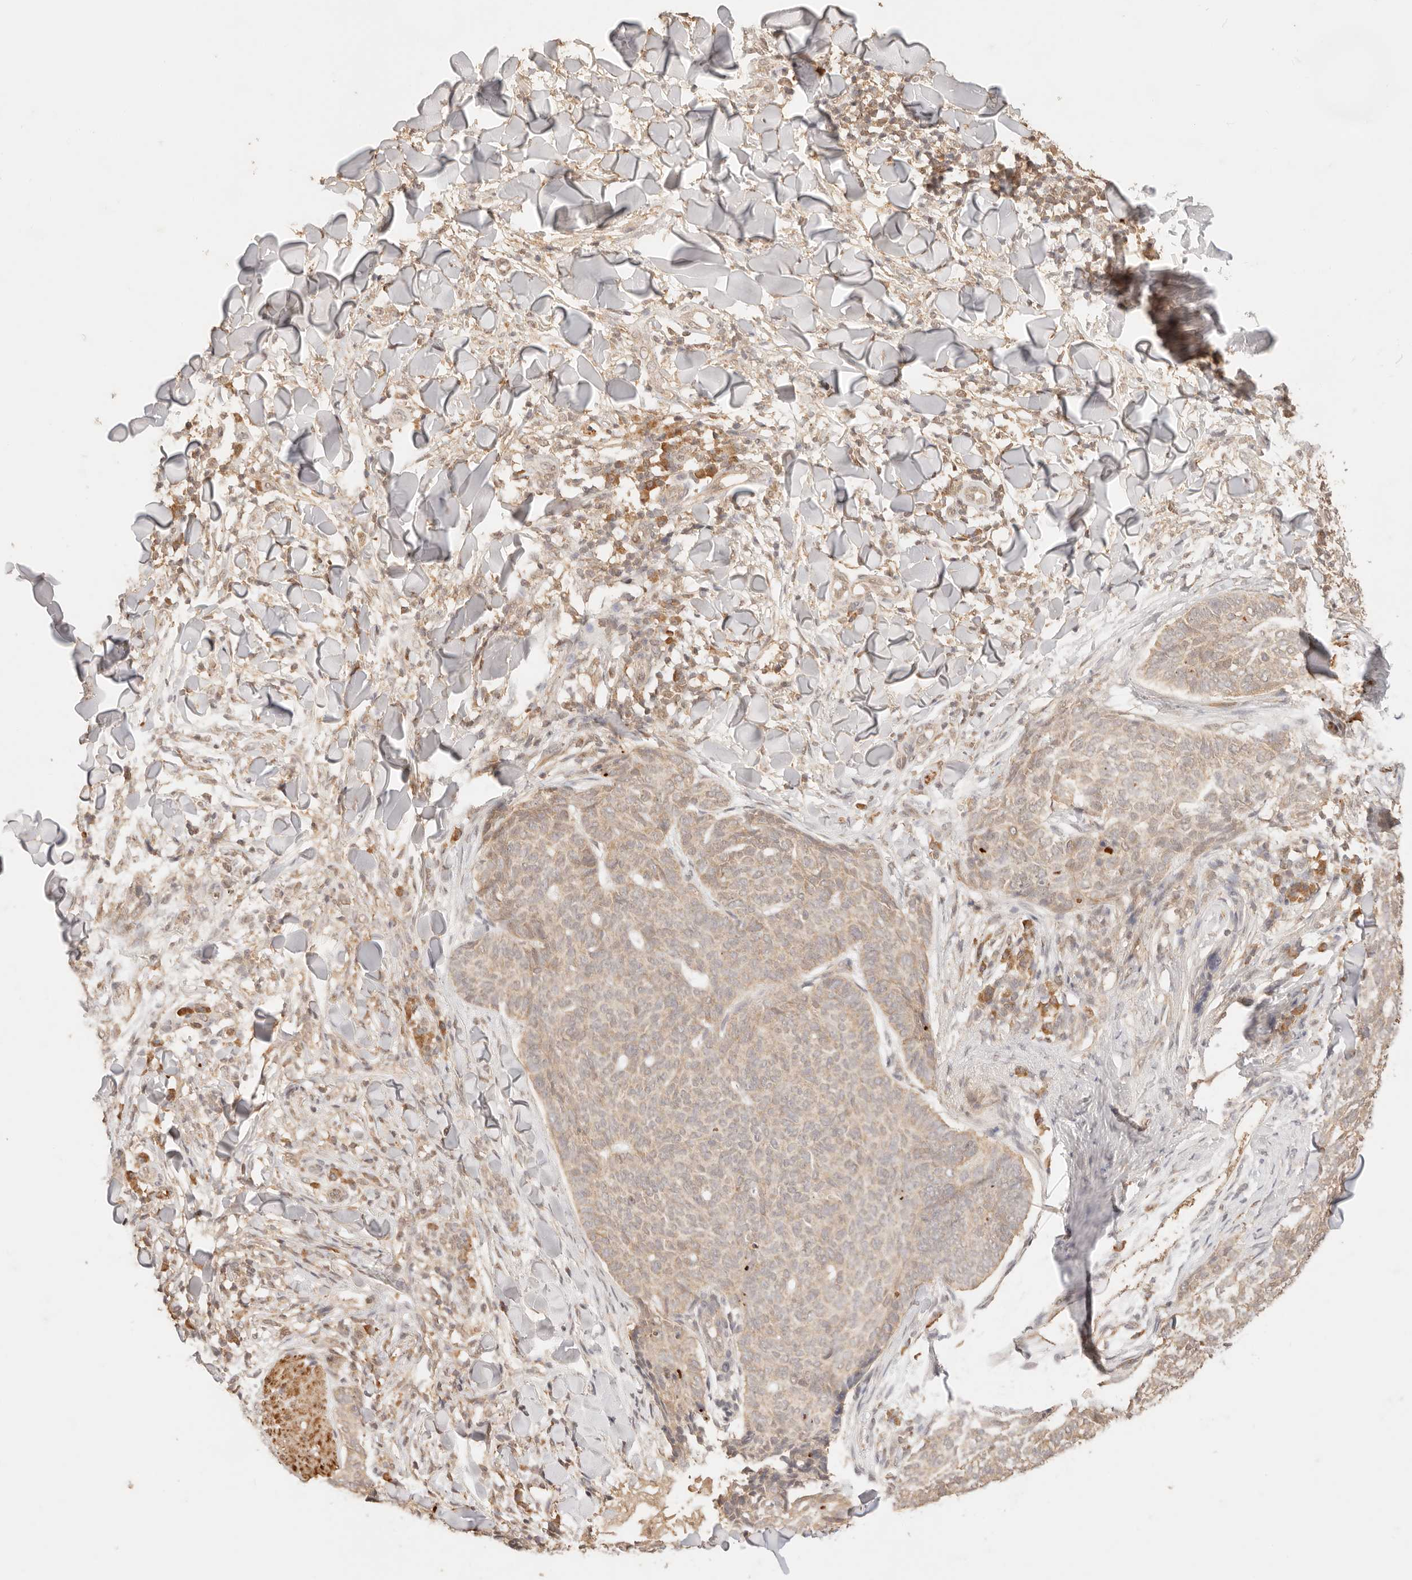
{"staining": {"intensity": "weak", "quantity": ">75%", "location": "cytoplasmic/membranous"}, "tissue": "skin cancer", "cell_type": "Tumor cells", "image_type": "cancer", "snomed": [{"axis": "morphology", "description": "Normal tissue, NOS"}, {"axis": "morphology", "description": "Basal cell carcinoma"}, {"axis": "topography", "description": "Skin"}], "caption": "A brown stain highlights weak cytoplasmic/membranous staining of a protein in skin cancer tumor cells. The protein of interest is shown in brown color, while the nuclei are stained blue.", "gene": "TRIM11", "patient": {"sex": "male", "age": 50}}